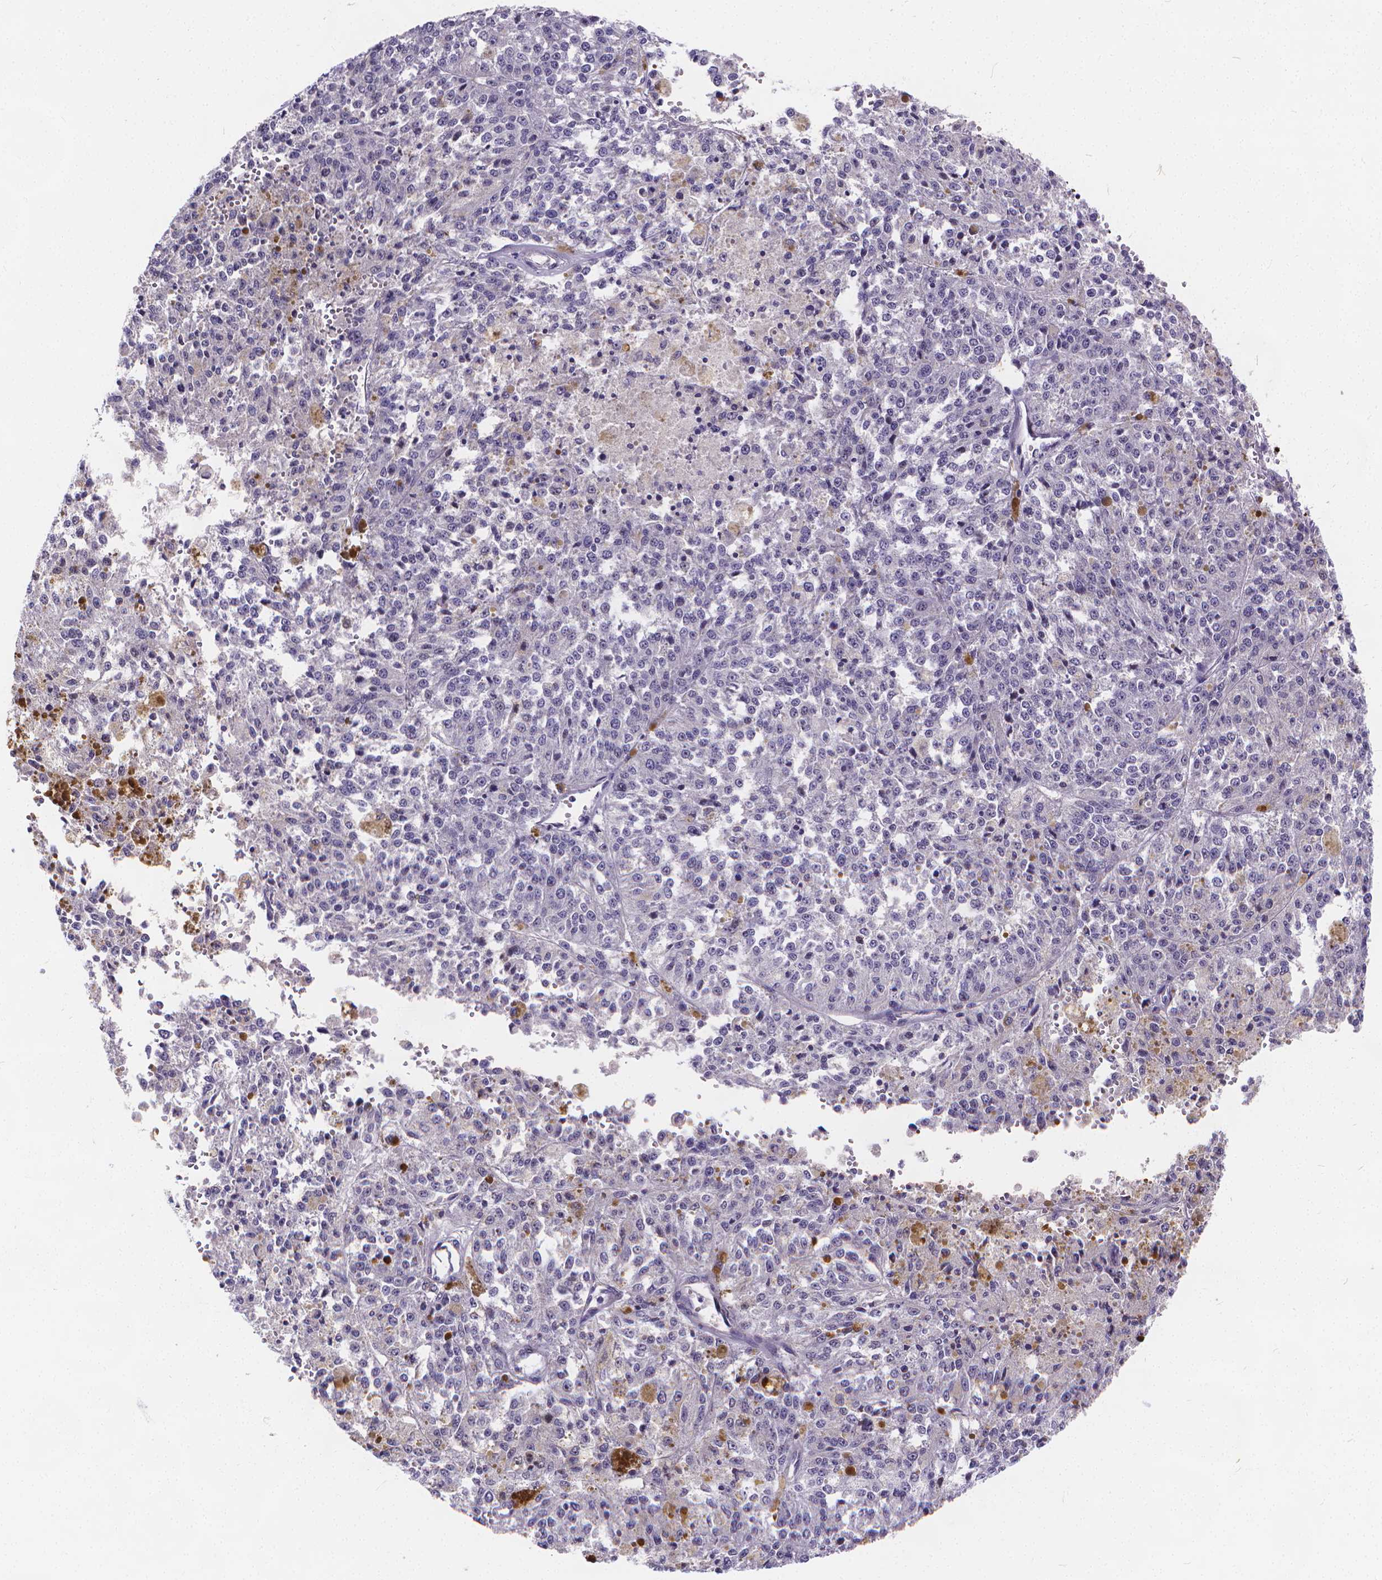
{"staining": {"intensity": "negative", "quantity": "none", "location": "none"}, "tissue": "melanoma", "cell_type": "Tumor cells", "image_type": "cancer", "snomed": [{"axis": "morphology", "description": "Malignant melanoma, Metastatic site"}, {"axis": "topography", "description": "Lymph node"}], "caption": "Tumor cells show no significant staining in melanoma. (DAB (3,3'-diaminobenzidine) immunohistochemistry visualized using brightfield microscopy, high magnification).", "gene": "GLRB", "patient": {"sex": "female", "age": 64}}